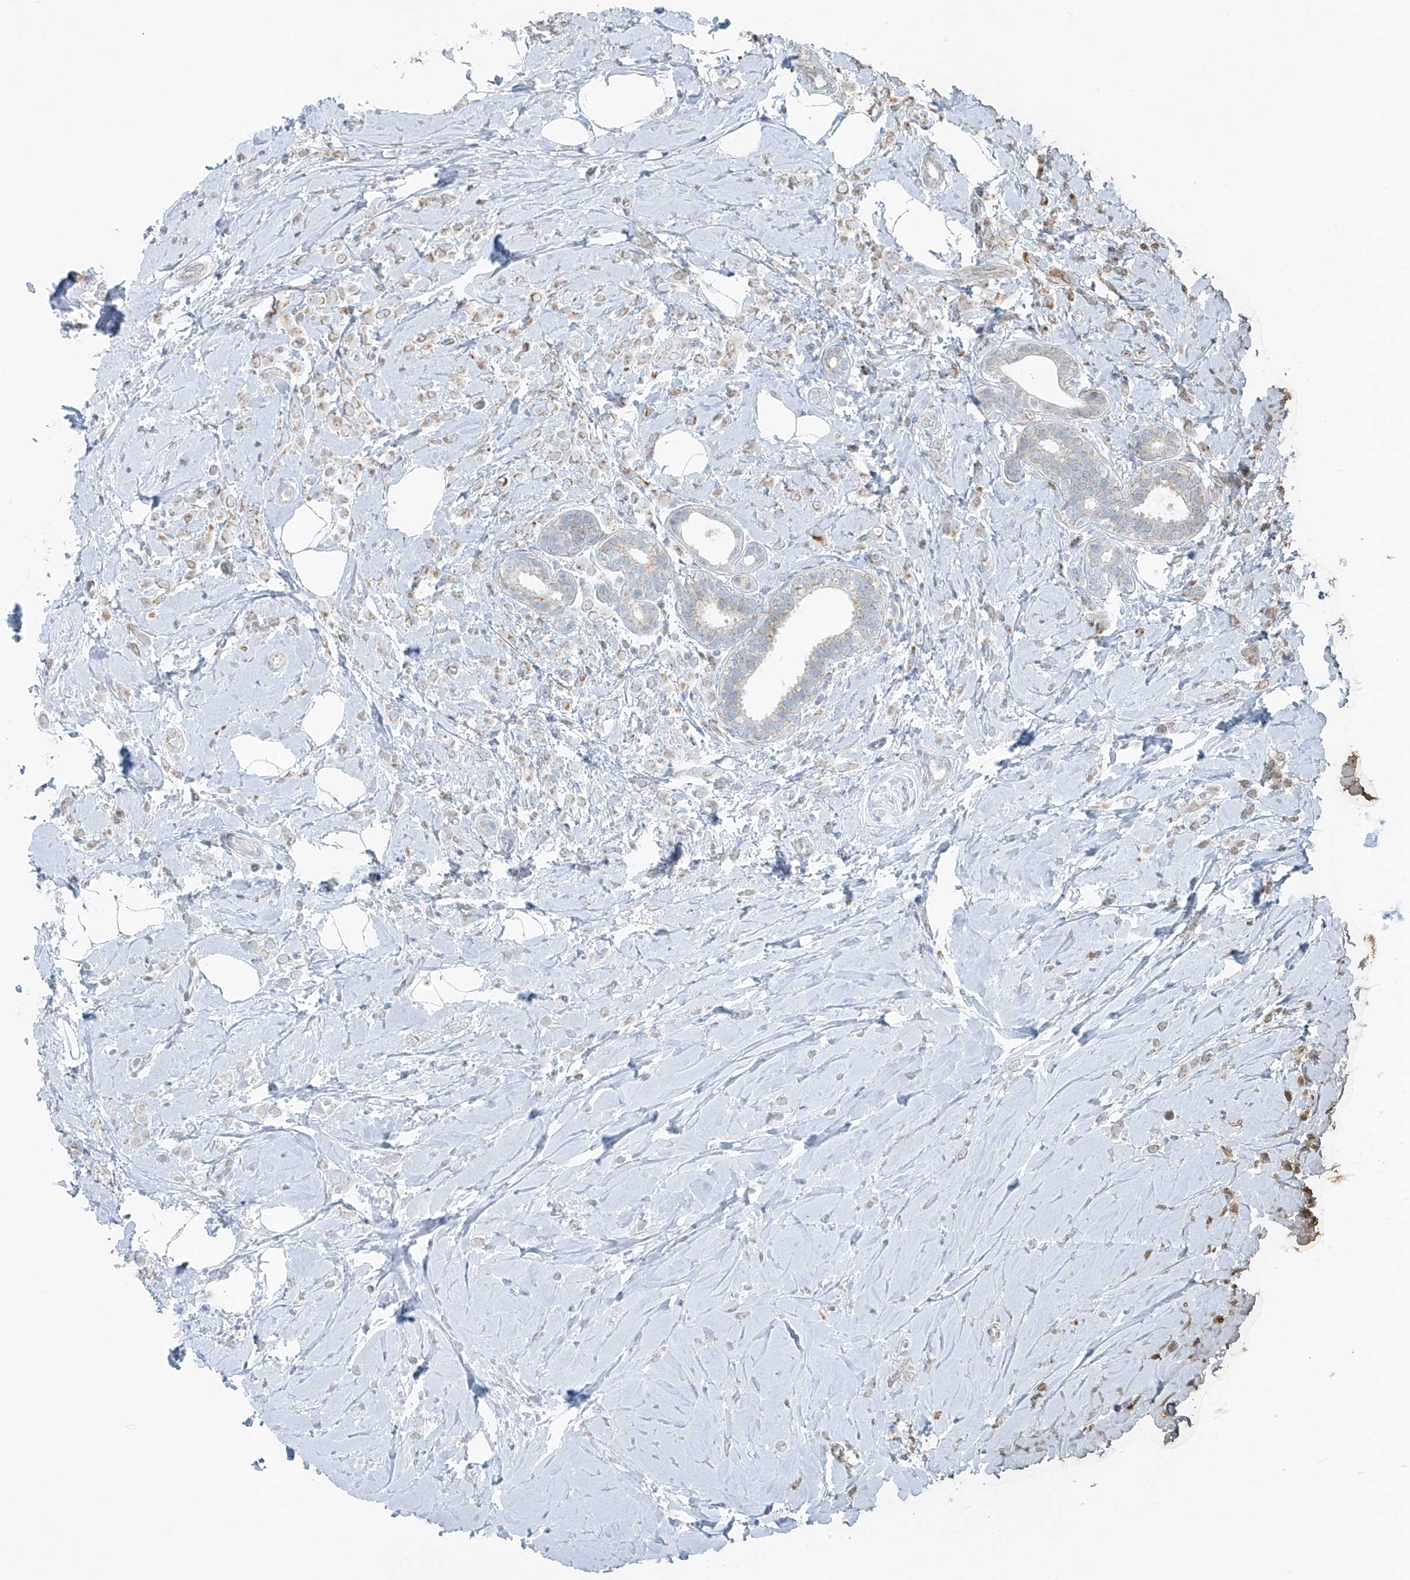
{"staining": {"intensity": "weak", "quantity": "25%-75%", "location": "cytoplasmic/membranous"}, "tissue": "breast cancer", "cell_type": "Tumor cells", "image_type": "cancer", "snomed": [{"axis": "morphology", "description": "Lobular carcinoma"}, {"axis": "topography", "description": "Breast"}], "caption": "Weak cytoplasmic/membranous staining for a protein is seen in approximately 25%-75% of tumor cells of breast lobular carcinoma using IHC.", "gene": "SMDT1", "patient": {"sex": "female", "age": 47}}